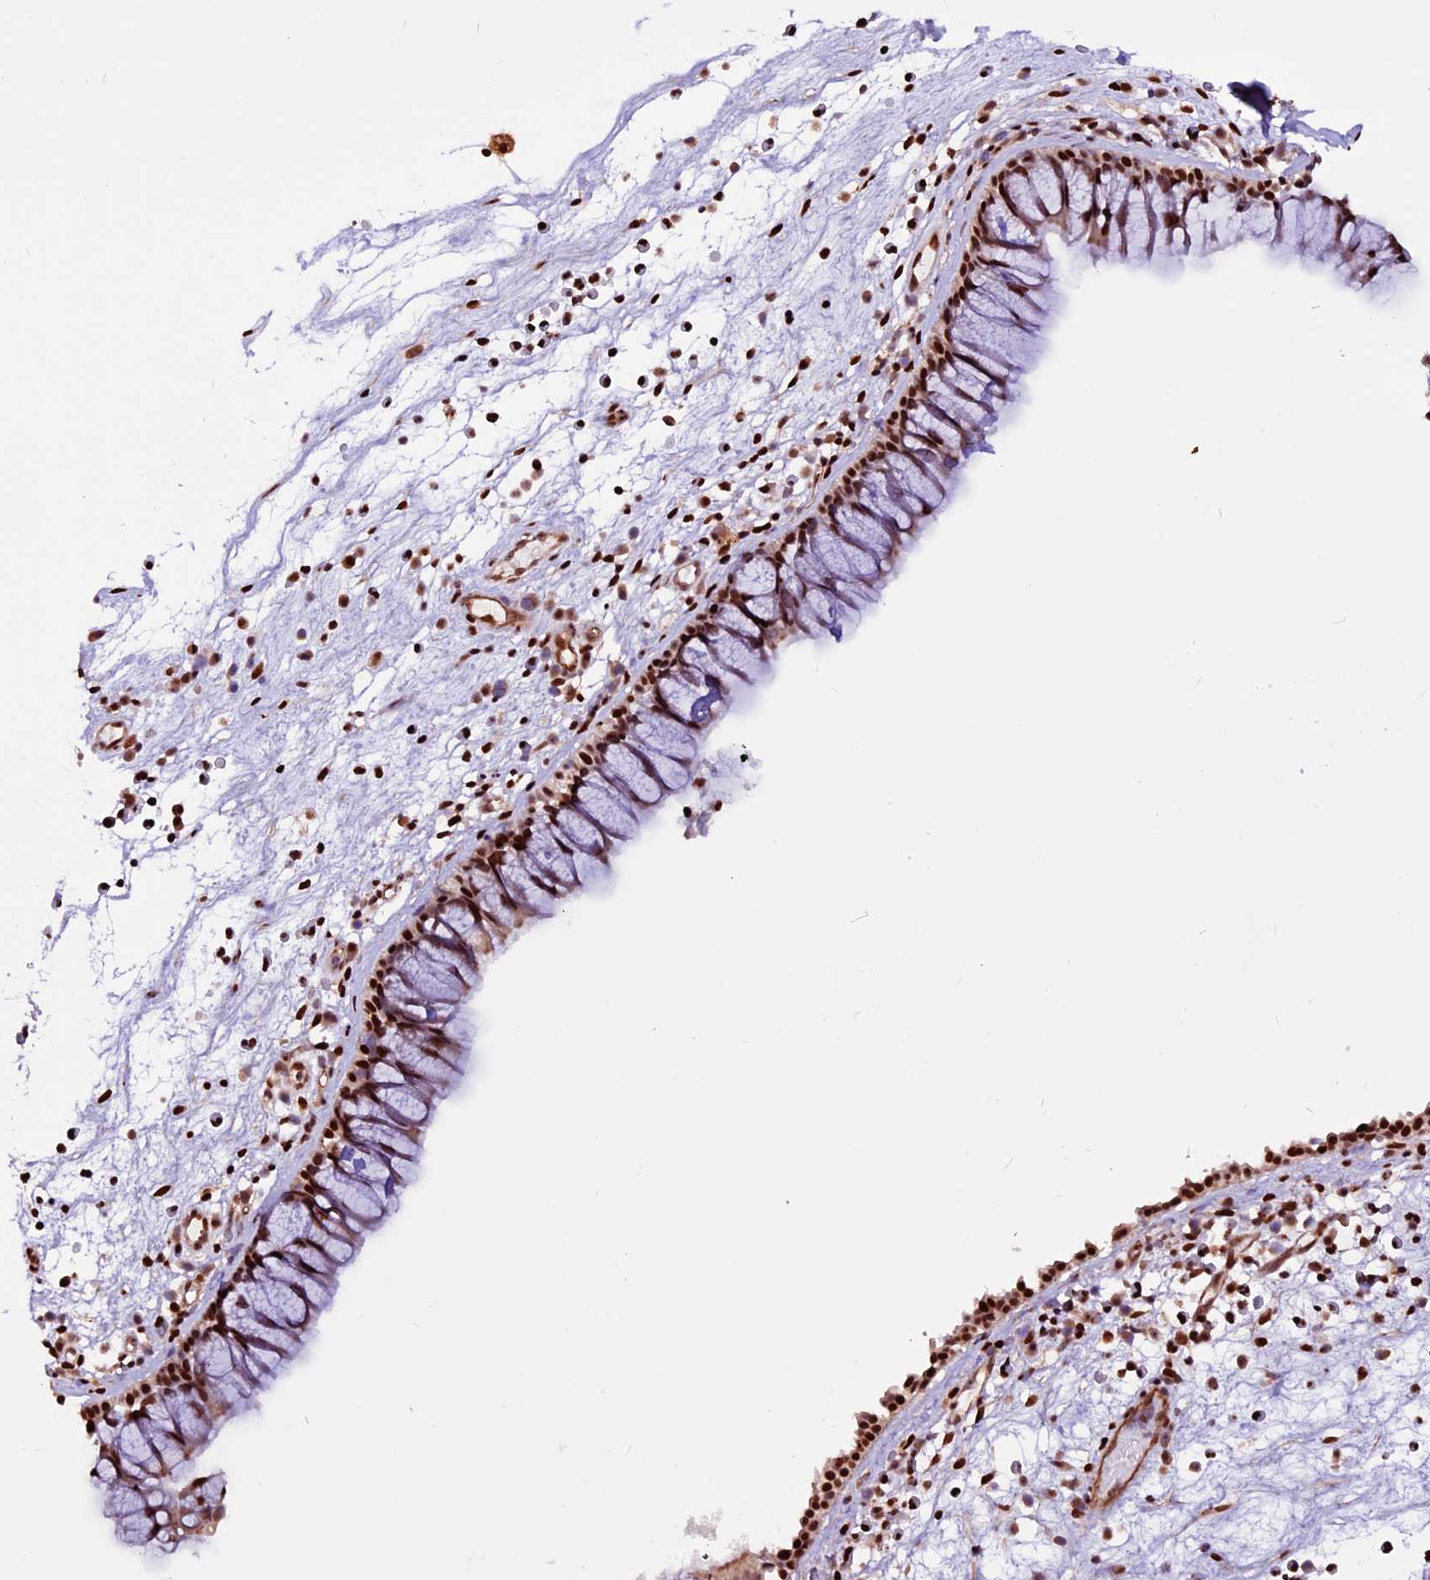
{"staining": {"intensity": "moderate", "quantity": ">75%", "location": "nuclear"}, "tissue": "nasopharynx", "cell_type": "Respiratory epithelial cells", "image_type": "normal", "snomed": [{"axis": "morphology", "description": "Normal tissue, NOS"}, {"axis": "morphology", "description": "Inflammation, NOS"}, {"axis": "morphology", "description": "Malignant melanoma, Metastatic site"}, {"axis": "topography", "description": "Nasopharynx"}], "caption": "Human nasopharynx stained for a protein (brown) demonstrates moderate nuclear positive expression in approximately >75% of respiratory epithelial cells.", "gene": "RINL", "patient": {"sex": "male", "age": 70}}